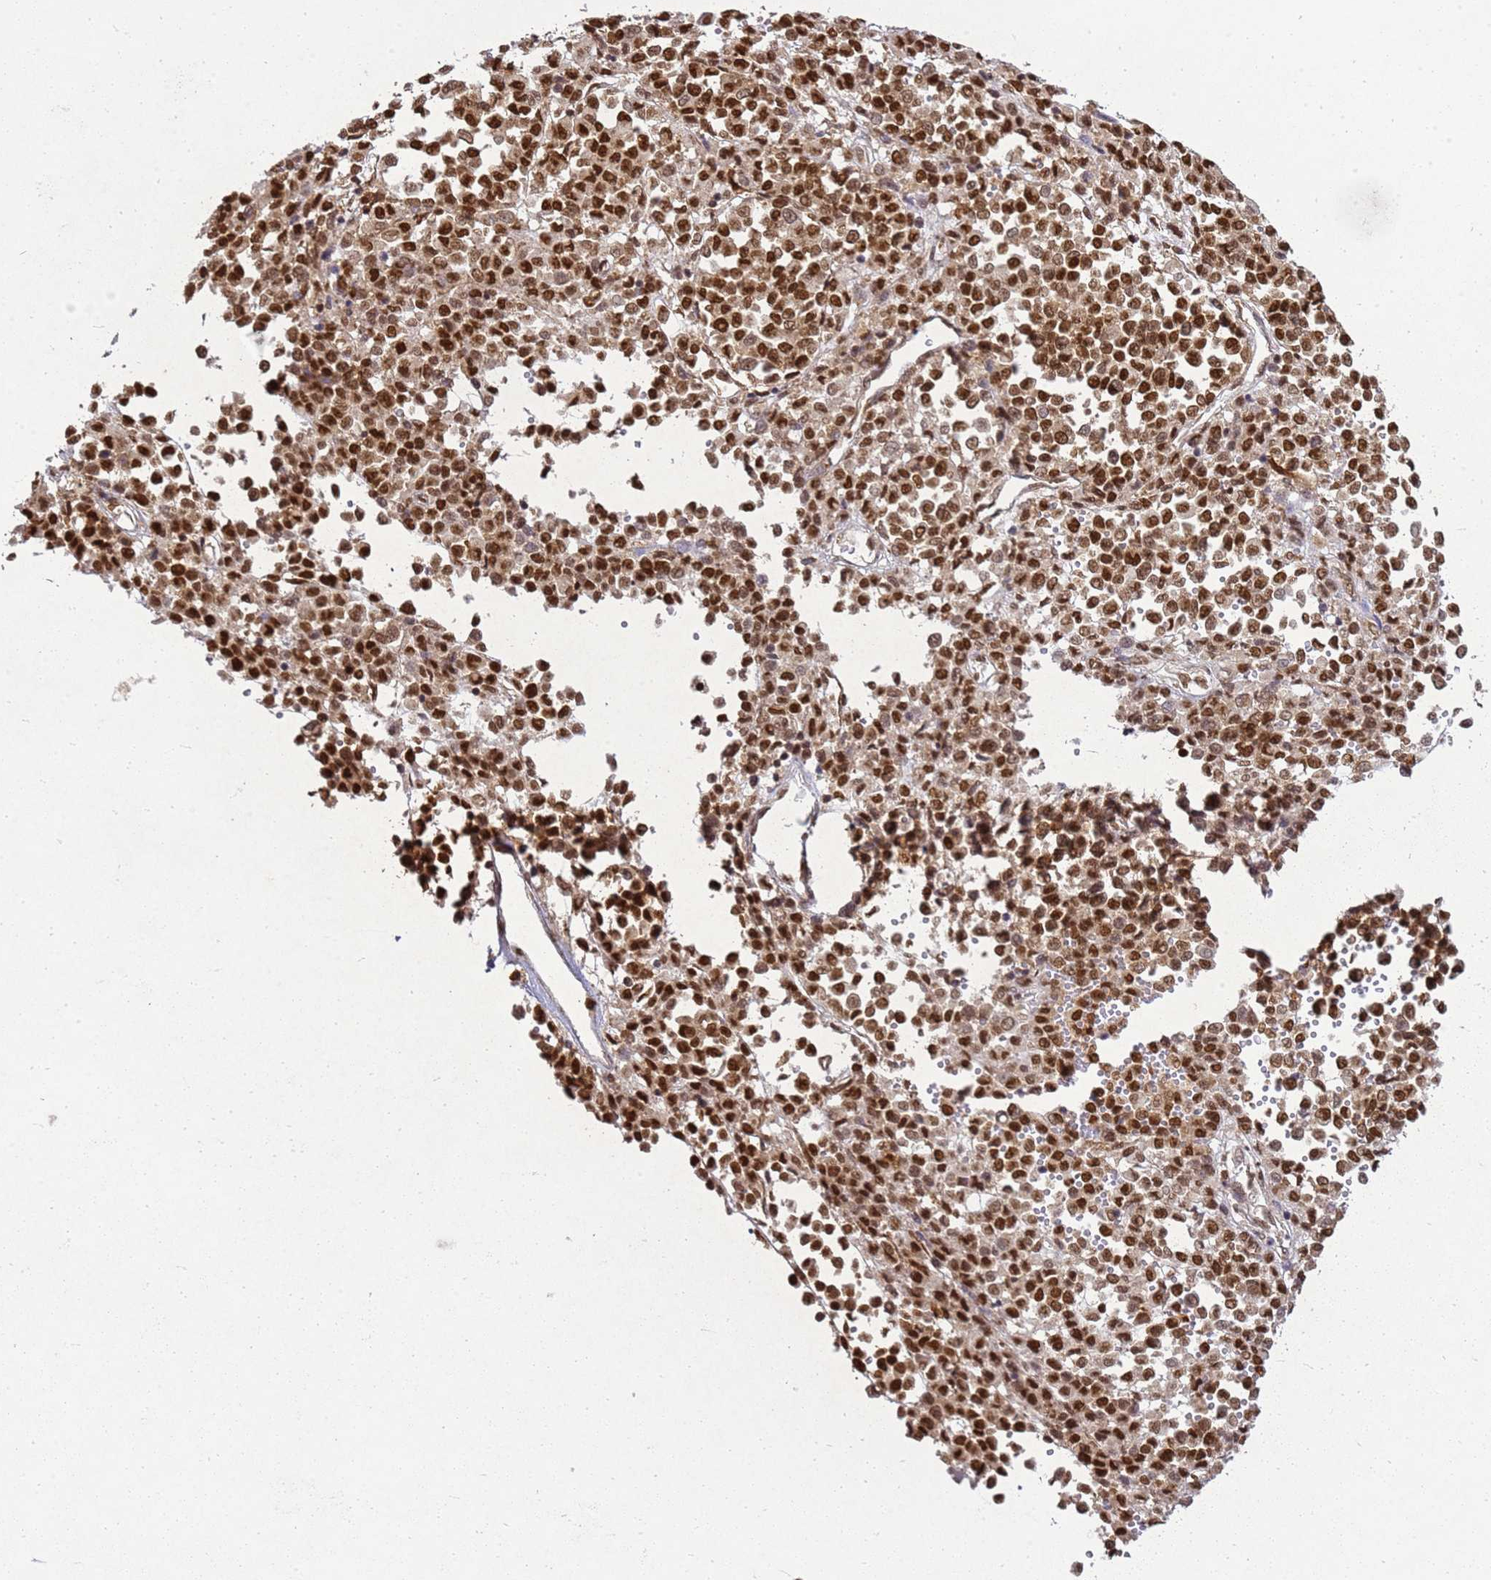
{"staining": {"intensity": "strong", "quantity": ">75%", "location": "nuclear"}, "tissue": "melanoma", "cell_type": "Tumor cells", "image_type": "cancer", "snomed": [{"axis": "morphology", "description": "Malignant melanoma, Metastatic site"}, {"axis": "topography", "description": "Pancreas"}], "caption": "Malignant melanoma (metastatic site) was stained to show a protein in brown. There is high levels of strong nuclear staining in approximately >75% of tumor cells.", "gene": "APEX1", "patient": {"sex": "female", "age": 30}}